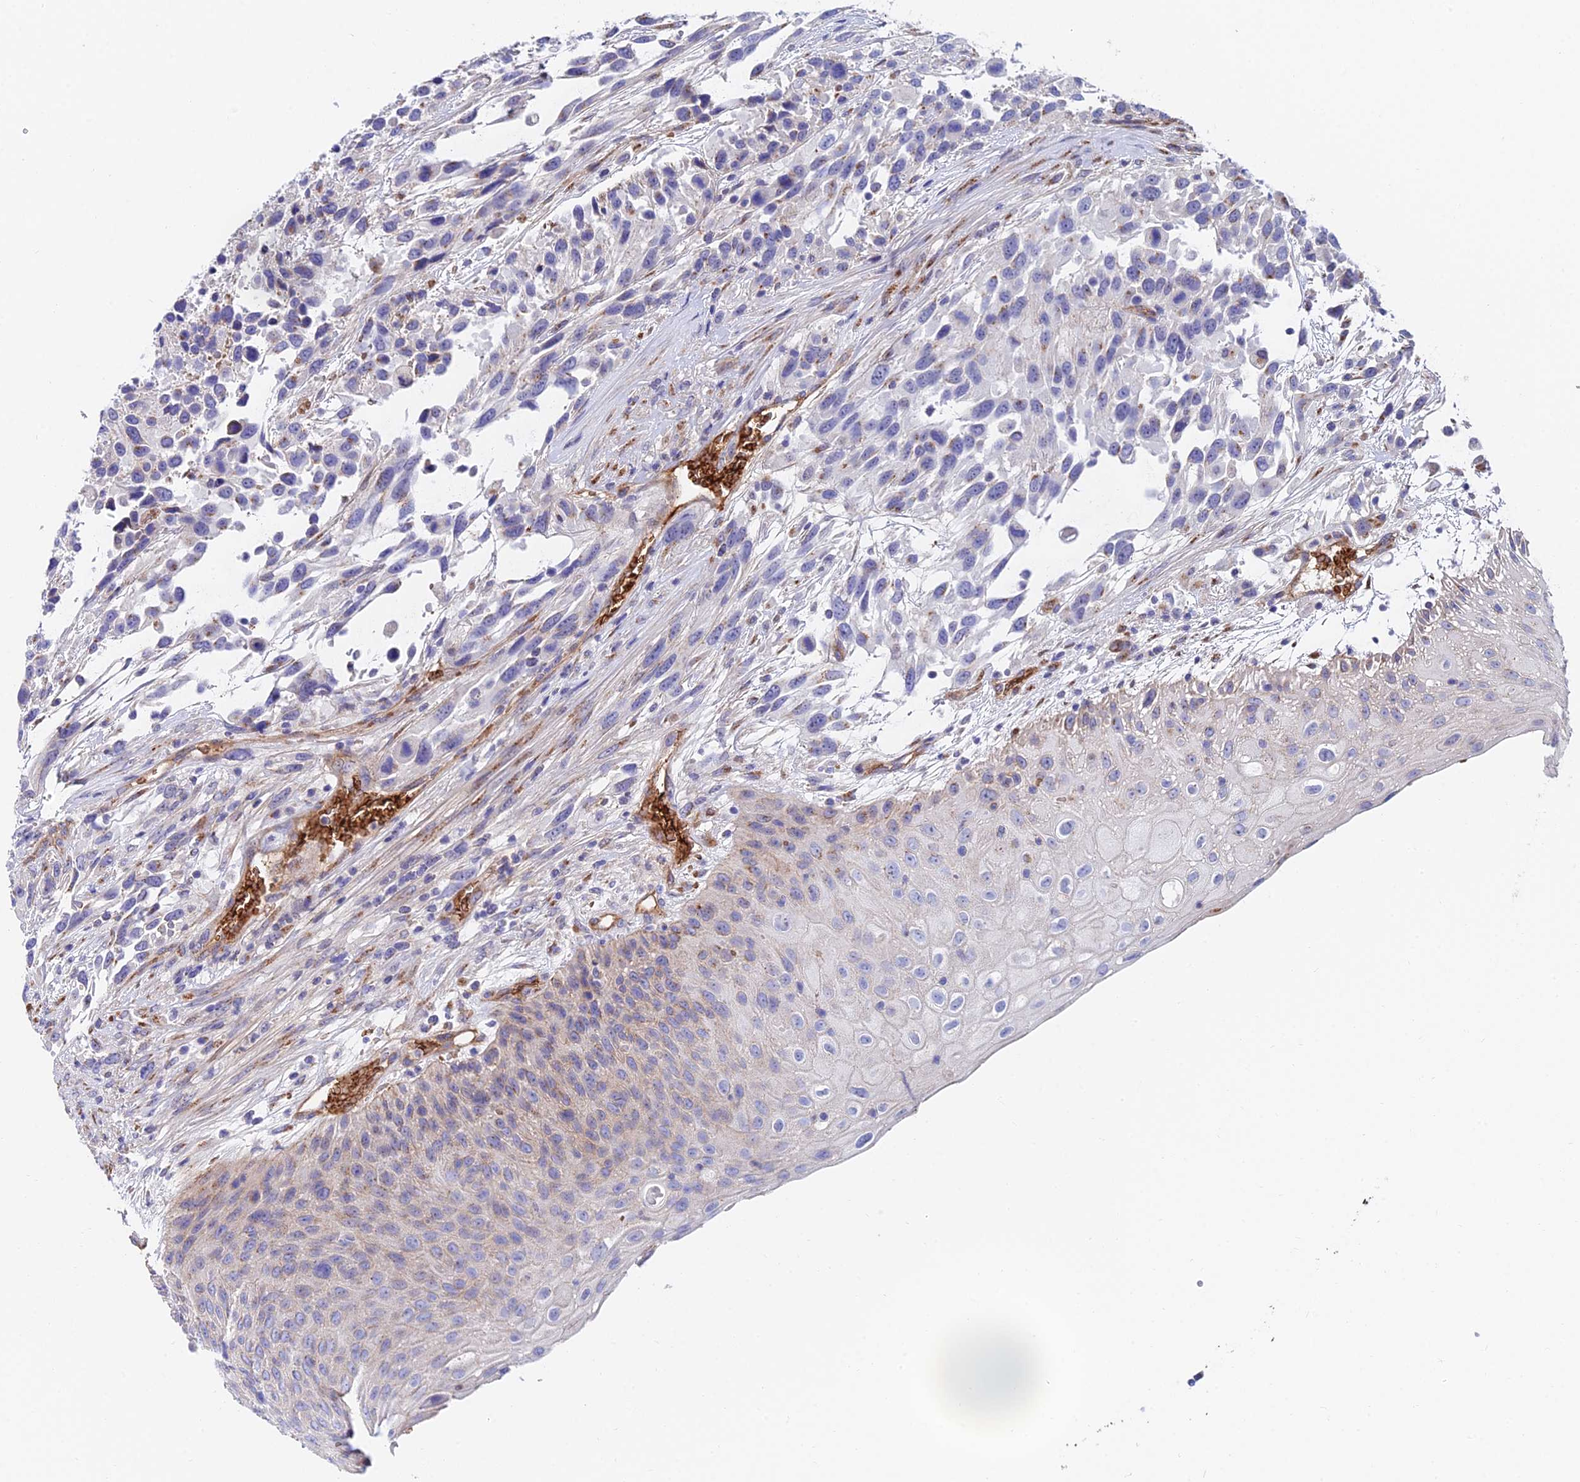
{"staining": {"intensity": "weak", "quantity": "<25%", "location": "cytoplasmic/membranous"}, "tissue": "urothelial cancer", "cell_type": "Tumor cells", "image_type": "cancer", "snomed": [{"axis": "morphology", "description": "Urothelial carcinoma, High grade"}, {"axis": "topography", "description": "Urinary bladder"}], "caption": "A micrograph of urothelial carcinoma (high-grade) stained for a protein demonstrates no brown staining in tumor cells.", "gene": "ADGRF3", "patient": {"sex": "female", "age": 70}}